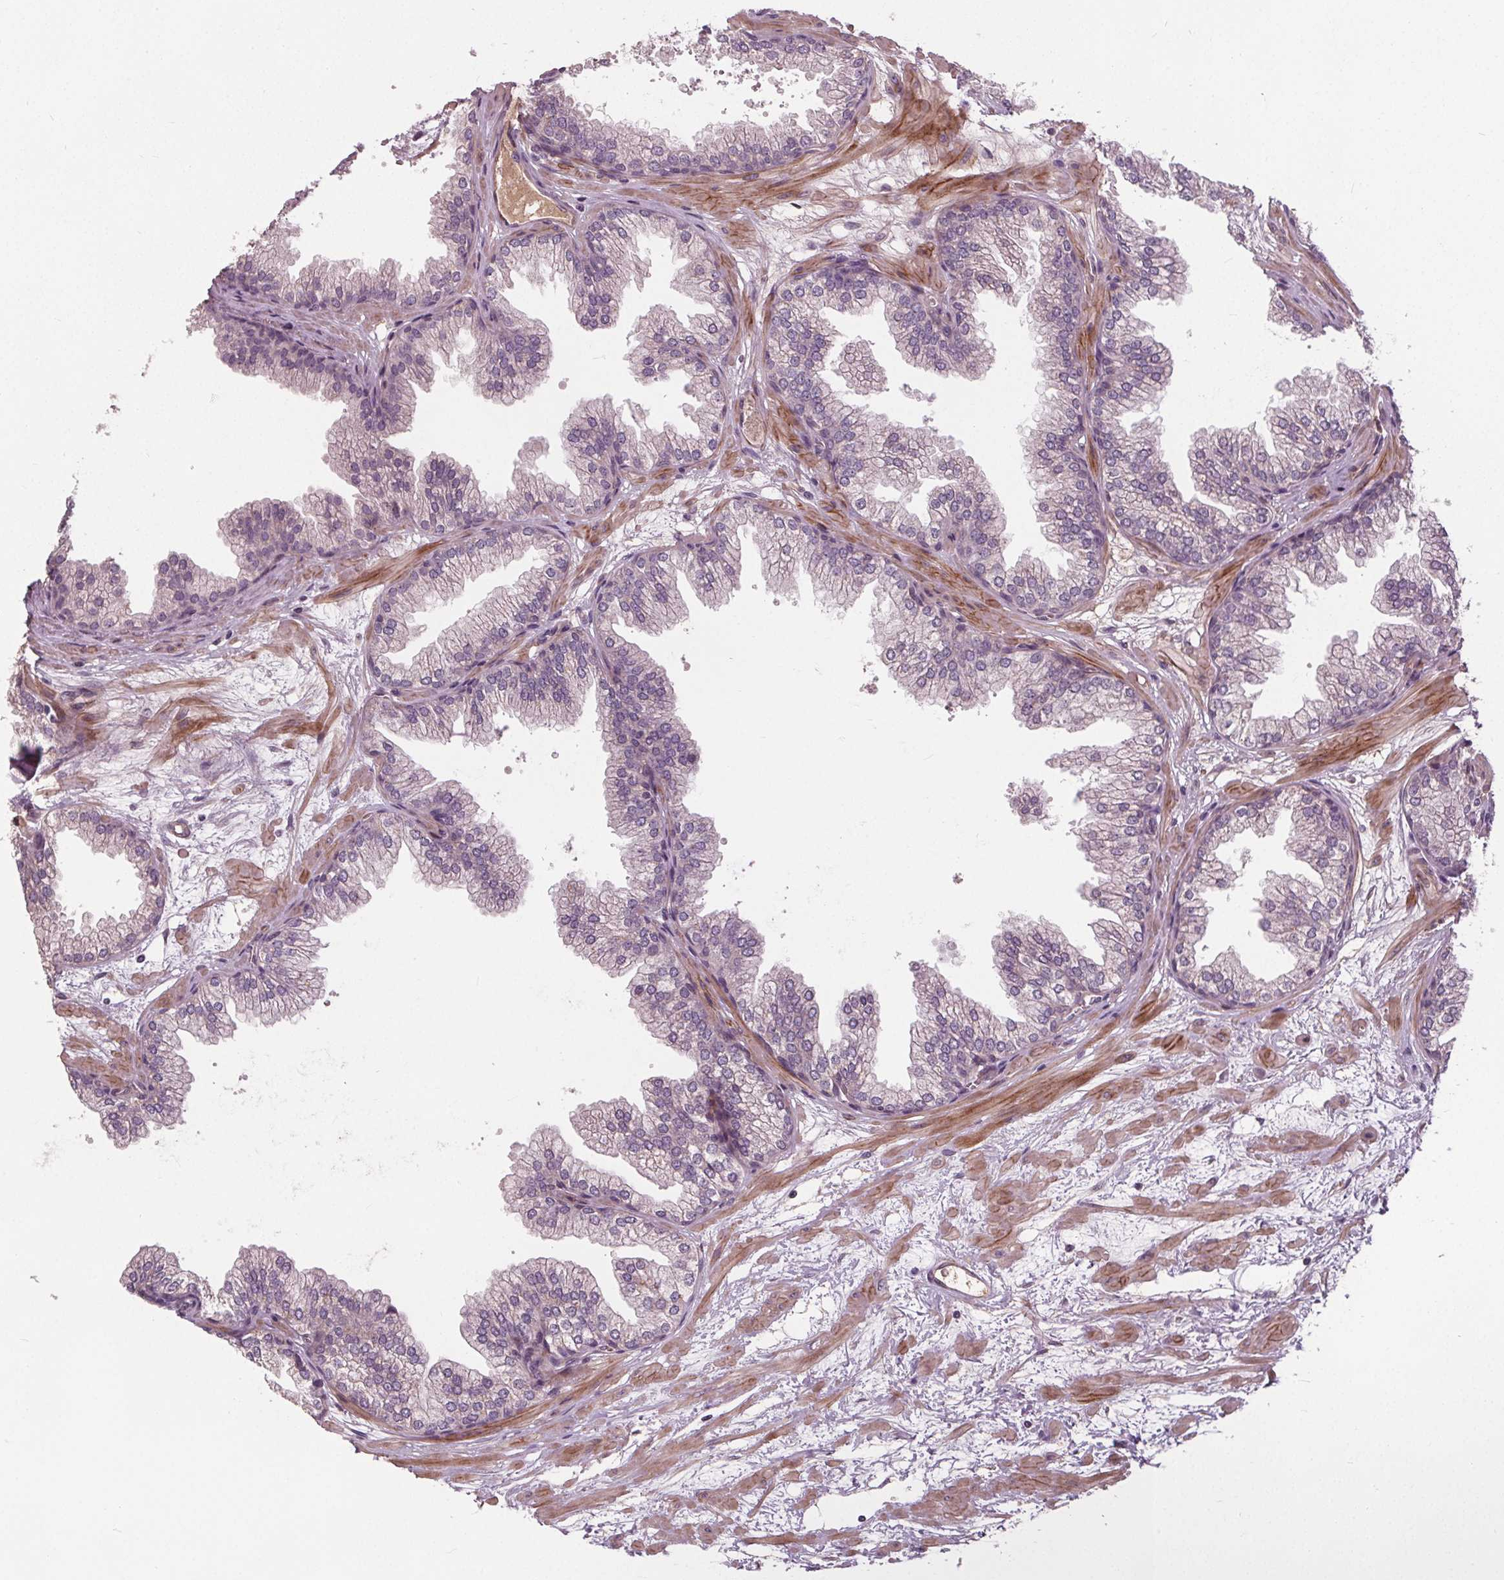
{"staining": {"intensity": "negative", "quantity": "none", "location": "none"}, "tissue": "prostate", "cell_type": "Glandular cells", "image_type": "normal", "snomed": [{"axis": "morphology", "description": "Normal tissue, NOS"}, {"axis": "topography", "description": "Prostate"}], "caption": "This is a micrograph of immunohistochemistry (IHC) staining of normal prostate, which shows no staining in glandular cells. Nuclei are stained in blue.", "gene": "PDGFD", "patient": {"sex": "male", "age": 37}}